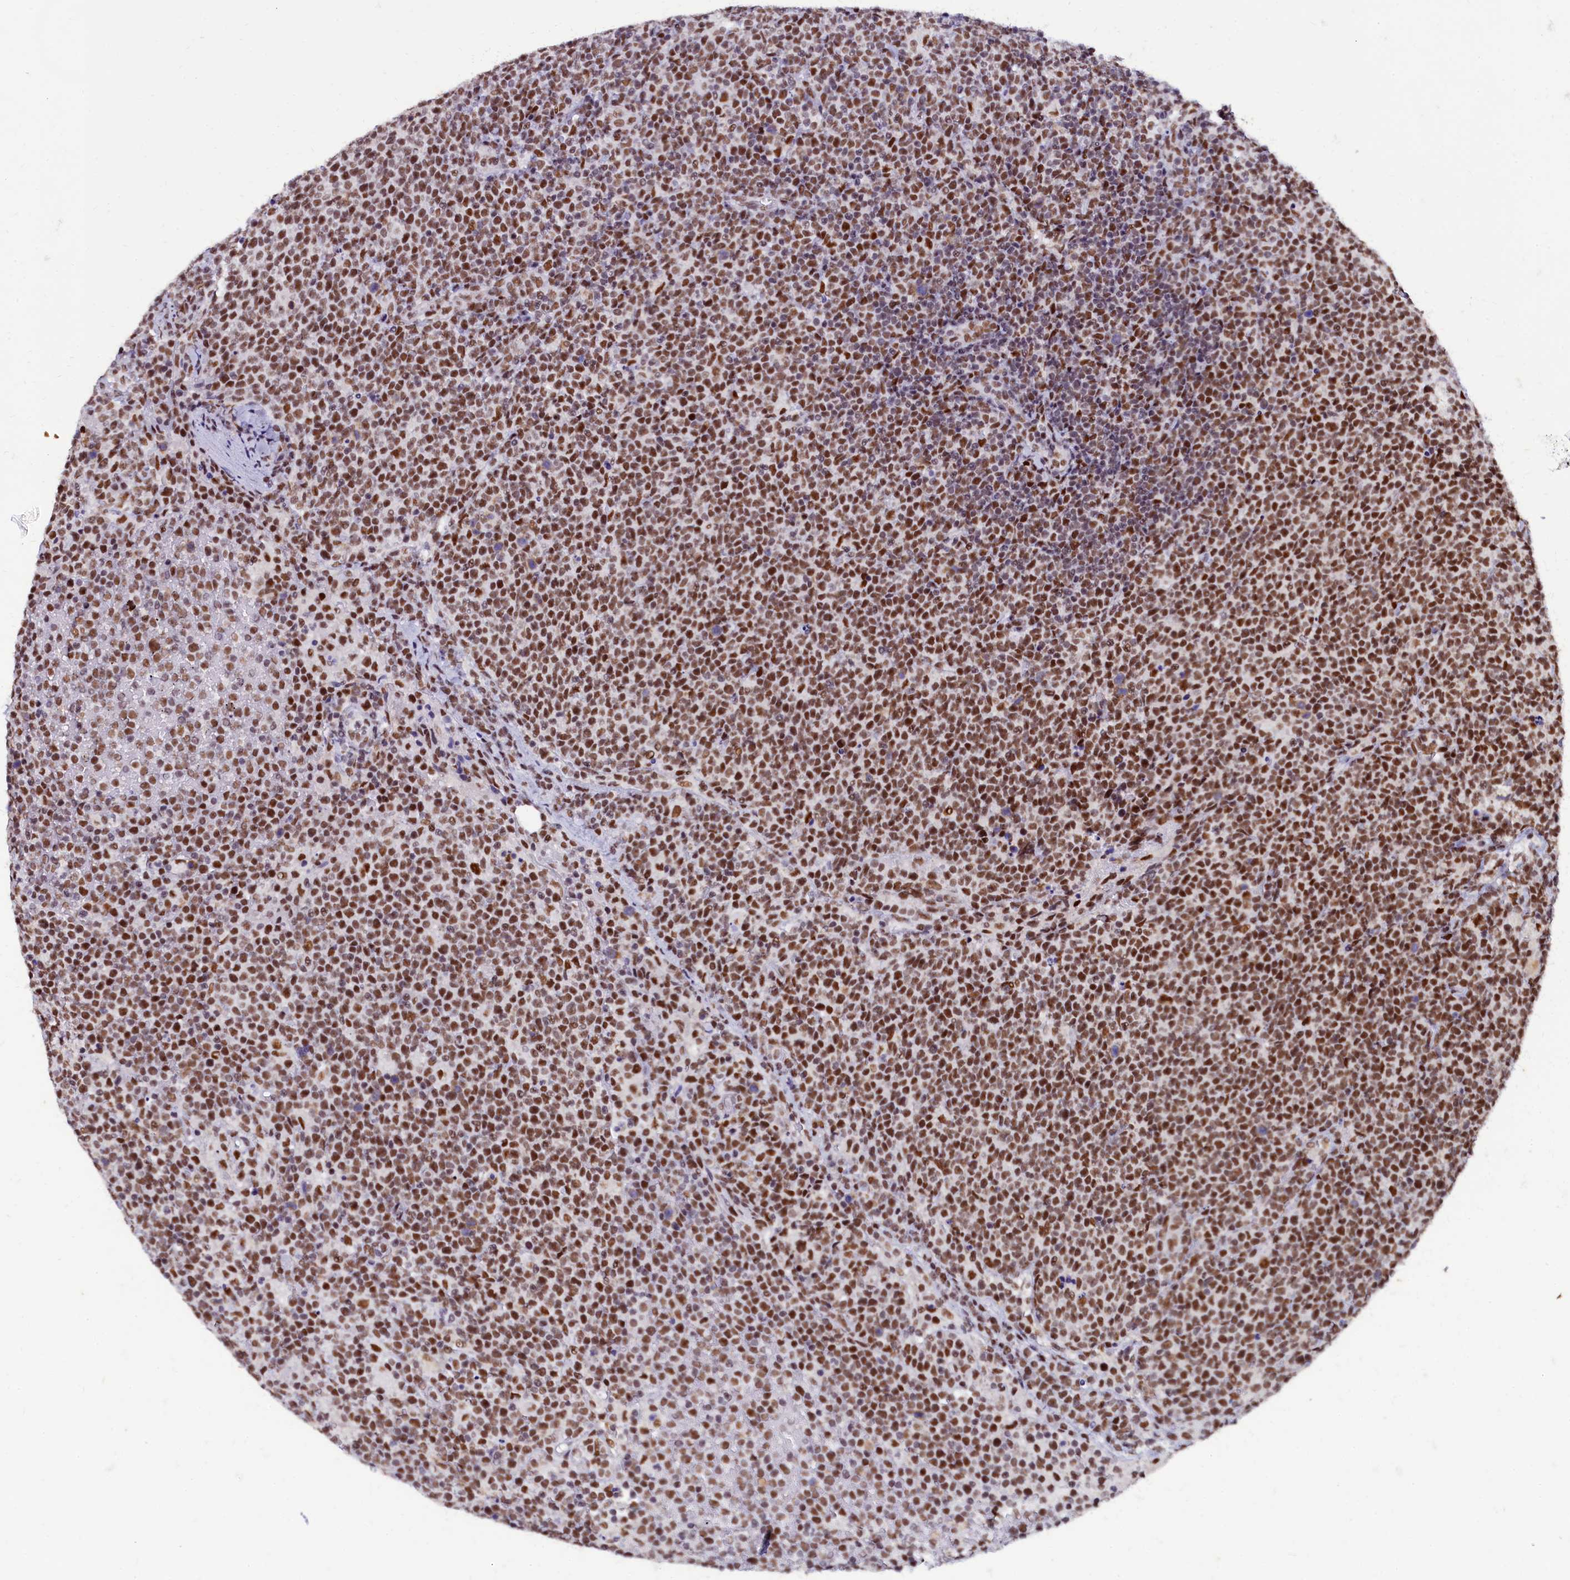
{"staining": {"intensity": "moderate", "quantity": ">75%", "location": "nuclear"}, "tissue": "lymphoma", "cell_type": "Tumor cells", "image_type": "cancer", "snomed": [{"axis": "morphology", "description": "Malignant lymphoma, non-Hodgkin's type, High grade"}, {"axis": "topography", "description": "Lymph node"}], "caption": "Immunohistochemical staining of human high-grade malignant lymphoma, non-Hodgkin's type exhibits moderate nuclear protein expression in approximately >75% of tumor cells.", "gene": "CPSF7", "patient": {"sex": "male", "age": 61}}